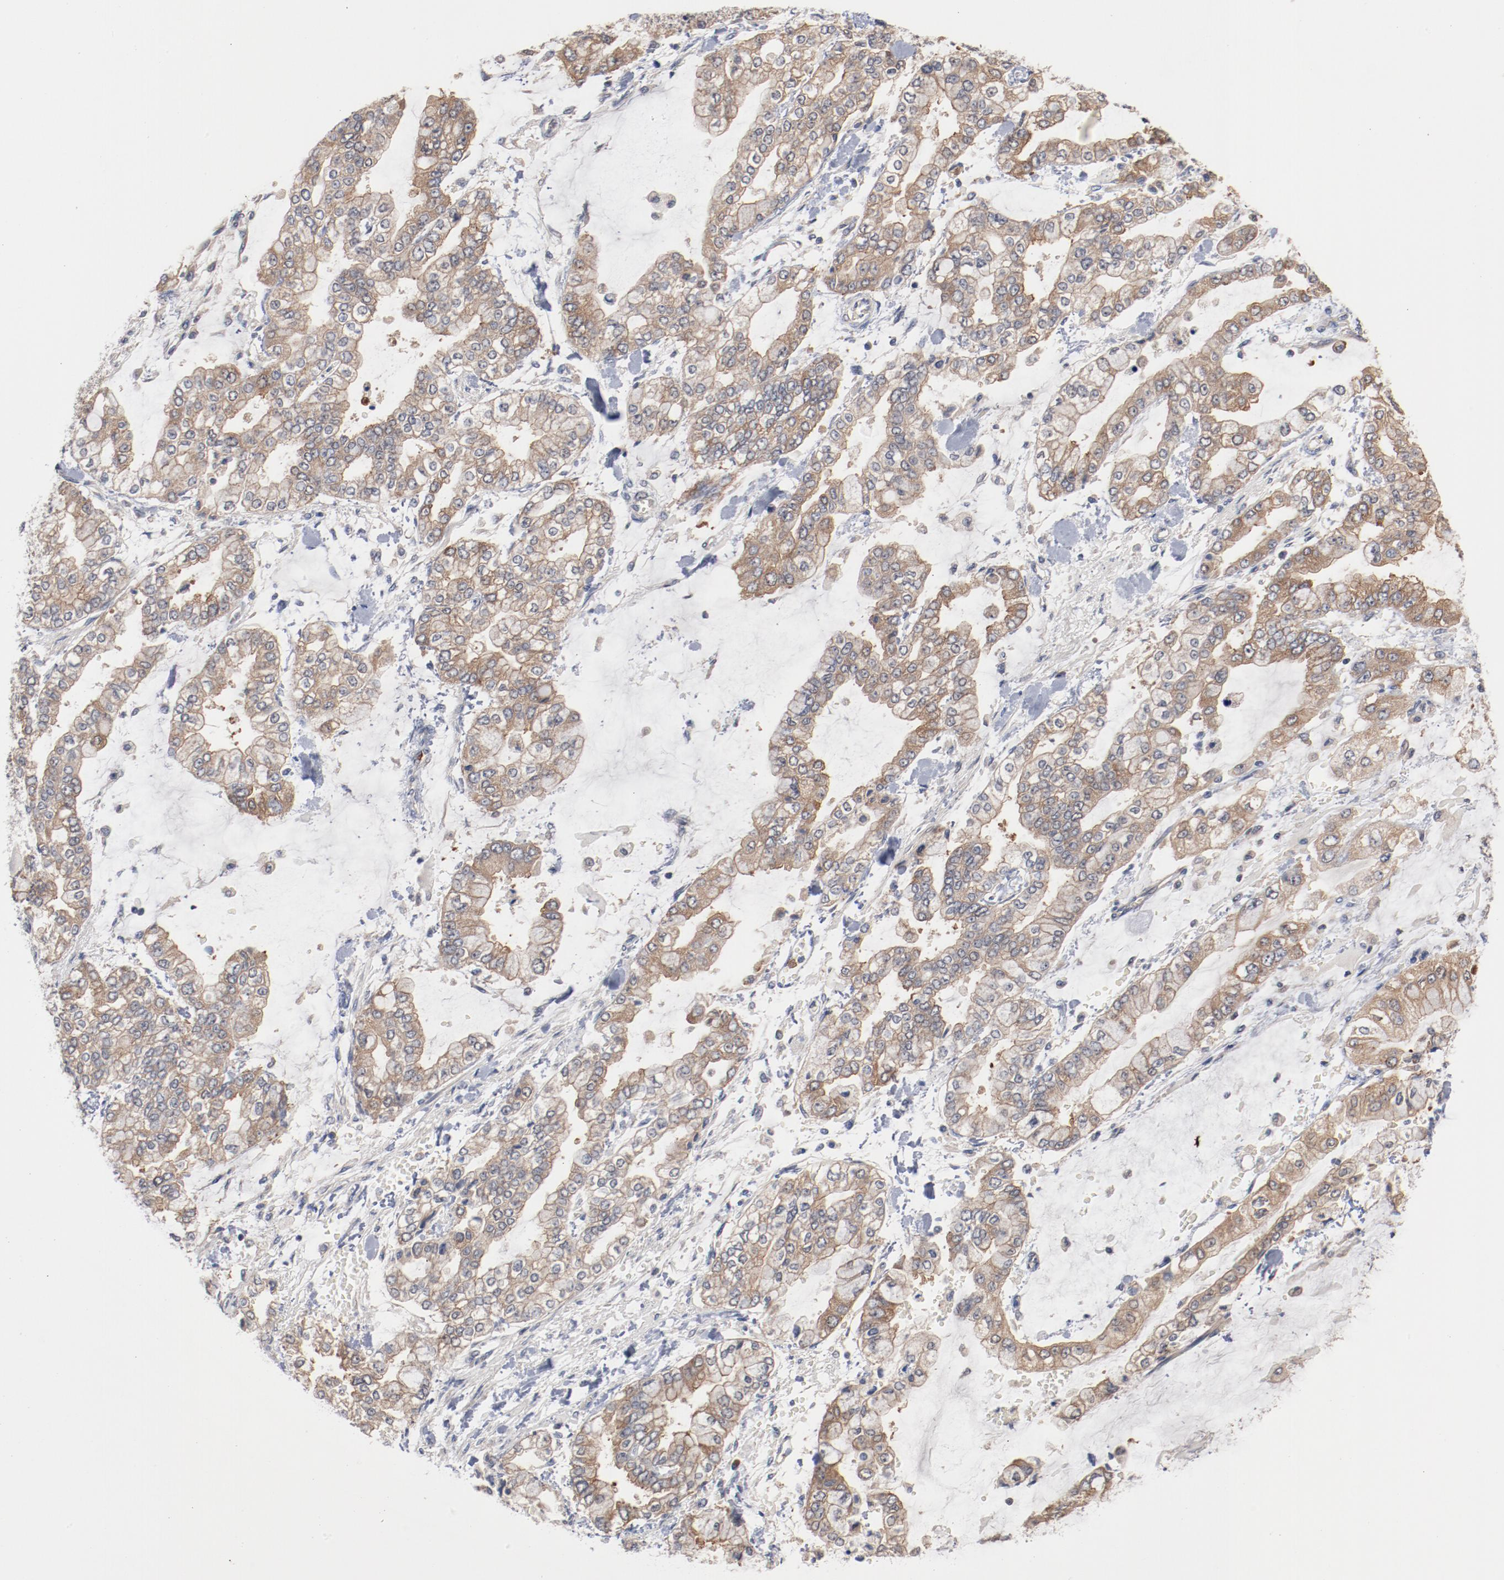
{"staining": {"intensity": "moderate", "quantity": ">75%", "location": "cytoplasmic/membranous"}, "tissue": "stomach cancer", "cell_type": "Tumor cells", "image_type": "cancer", "snomed": [{"axis": "morphology", "description": "Normal tissue, NOS"}, {"axis": "morphology", "description": "Adenocarcinoma, NOS"}, {"axis": "topography", "description": "Stomach, upper"}, {"axis": "topography", "description": "Stomach"}], "caption": "Protein expression by immunohistochemistry displays moderate cytoplasmic/membranous staining in approximately >75% of tumor cells in adenocarcinoma (stomach).", "gene": "RNASE11", "patient": {"sex": "male", "age": 76}}